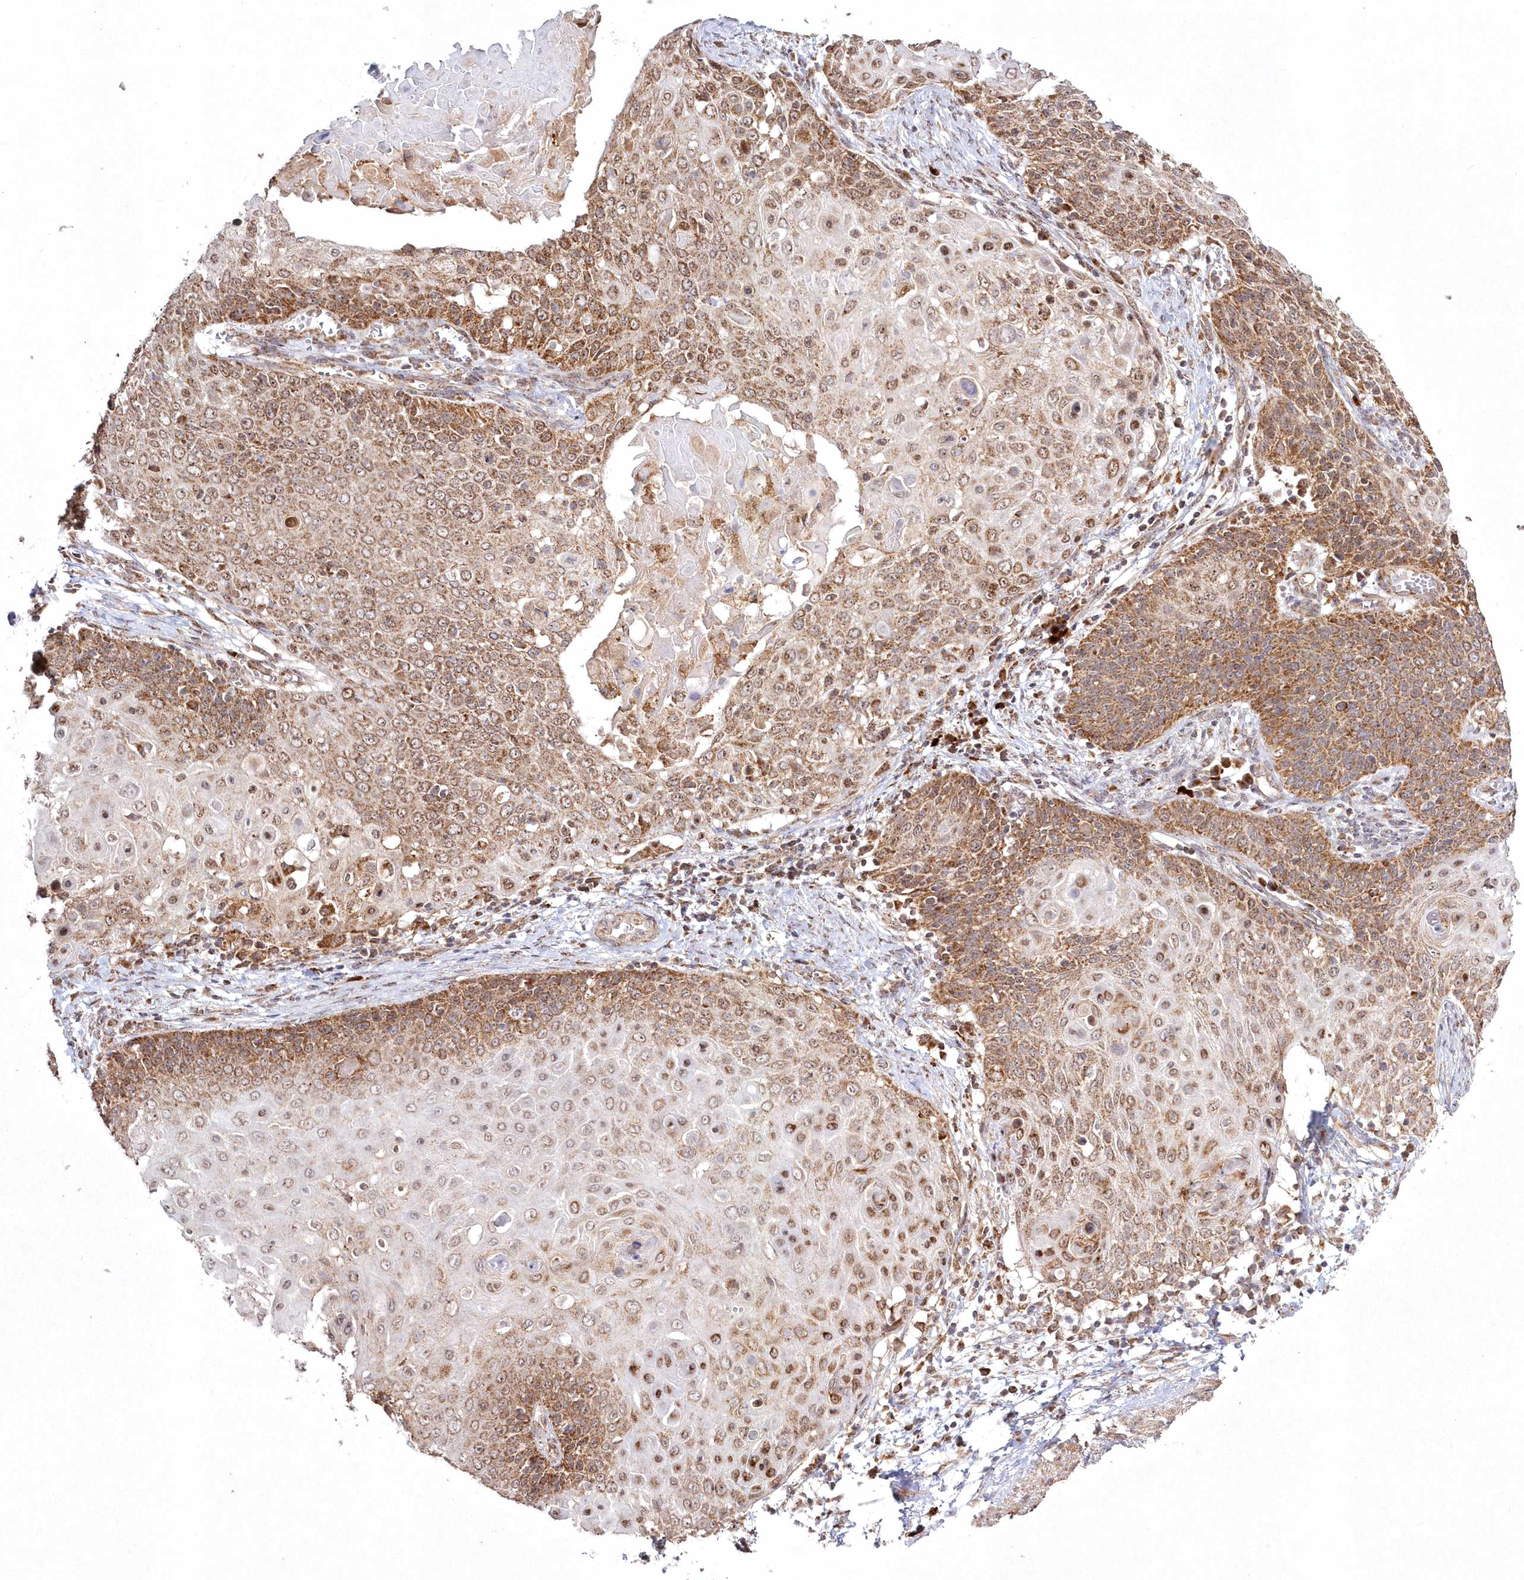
{"staining": {"intensity": "moderate", "quantity": ">75%", "location": "cytoplasmic/membranous"}, "tissue": "cervical cancer", "cell_type": "Tumor cells", "image_type": "cancer", "snomed": [{"axis": "morphology", "description": "Squamous cell carcinoma, NOS"}, {"axis": "topography", "description": "Cervix"}], "caption": "Tumor cells exhibit medium levels of moderate cytoplasmic/membranous staining in about >75% of cells in human cervical squamous cell carcinoma. (IHC, brightfield microscopy, high magnification).", "gene": "PEX13", "patient": {"sex": "female", "age": 39}}